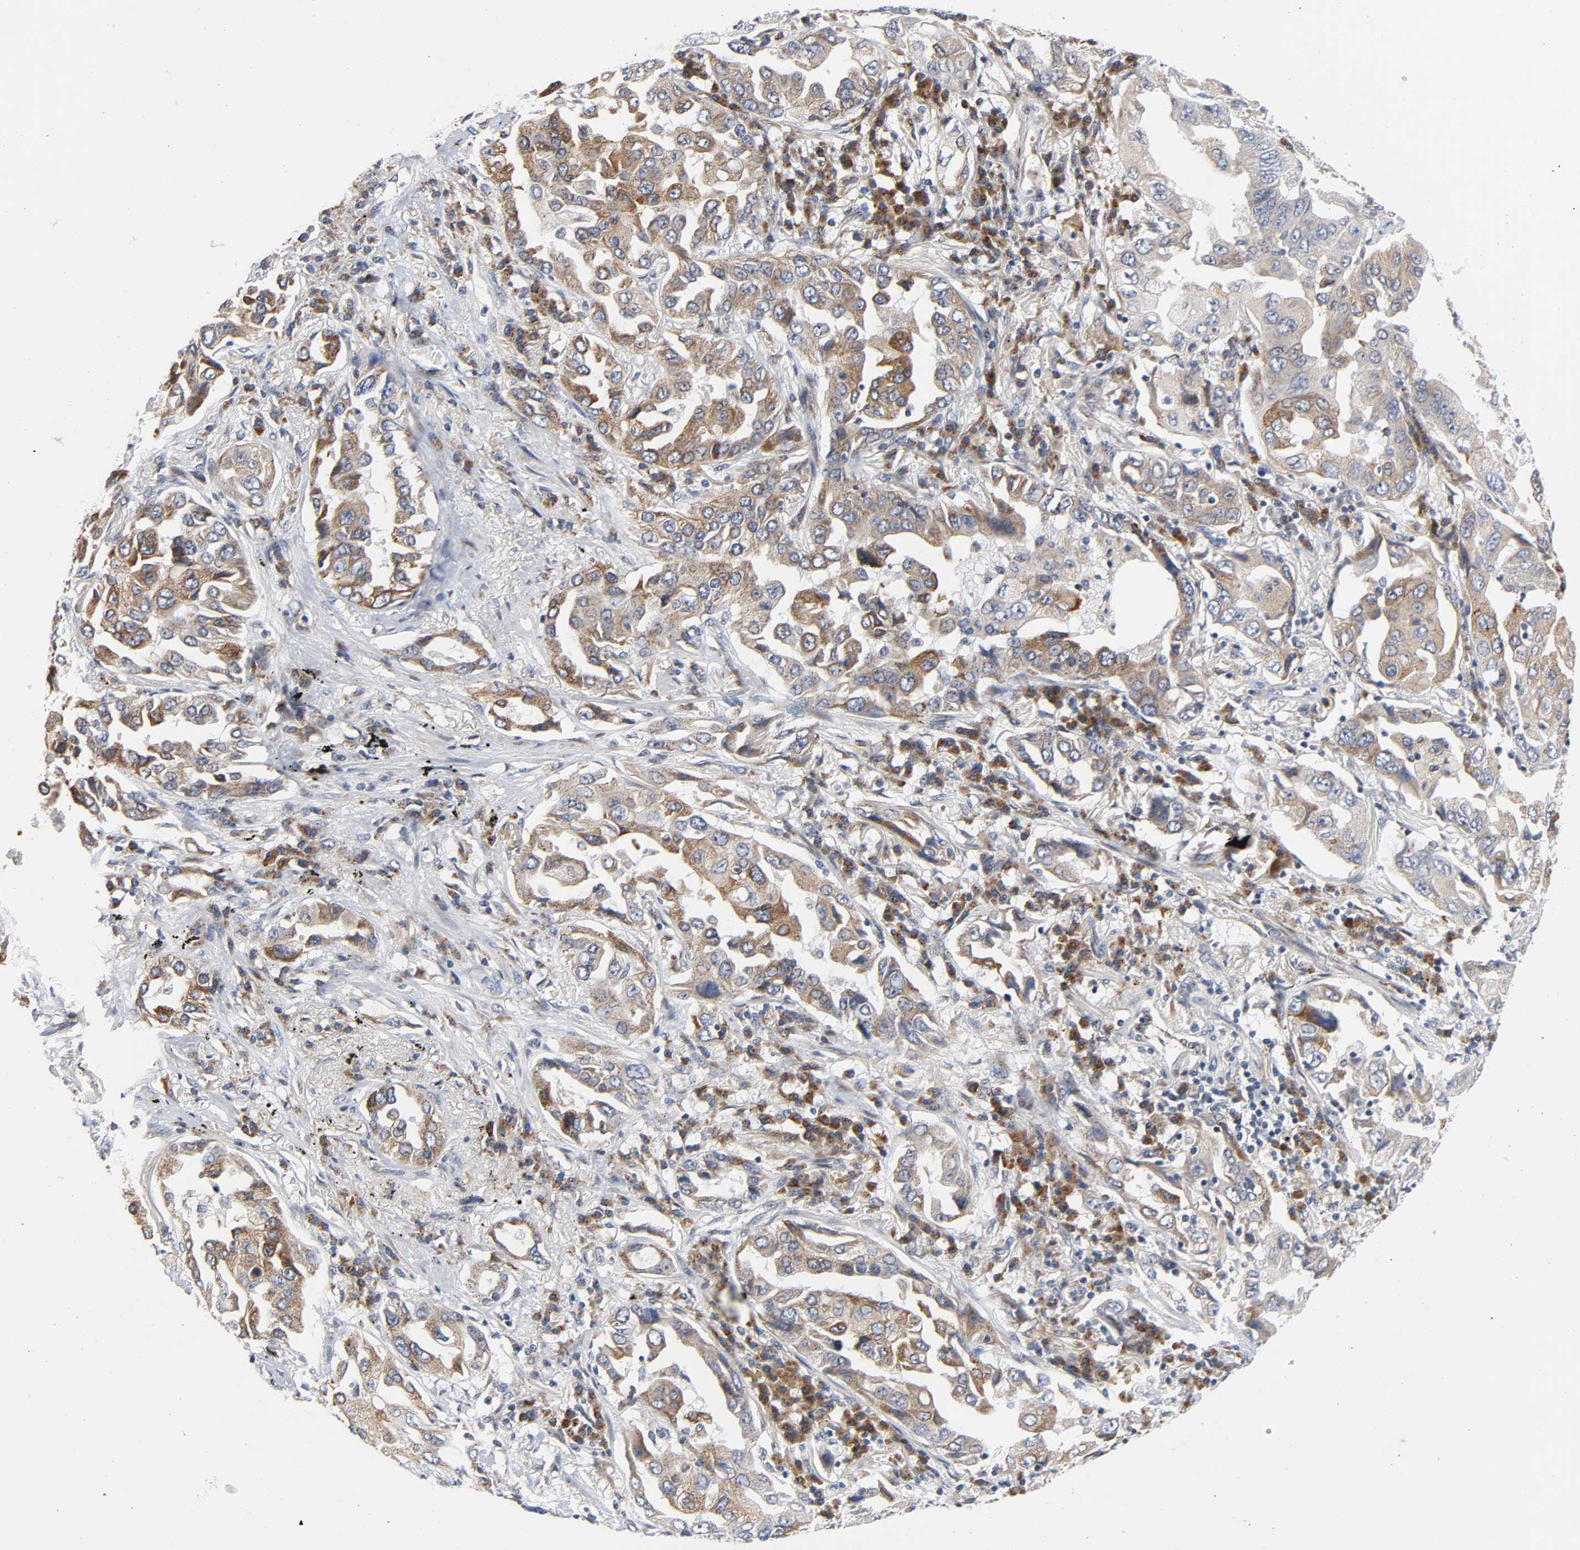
{"staining": {"intensity": "moderate", "quantity": "25%-75%", "location": "cytoplasmic/membranous"}, "tissue": "lung cancer", "cell_type": "Tumor cells", "image_type": "cancer", "snomed": [{"axis": "morphology", "description": "Adenocarcinoma, NOS"}, {"axis": "topography", "description": "Lung"}], "caption": "Tumor cells demonstrate medium levels of moderate cytoplasmic/membranous staining in about 25%-75% of cells in human lung adenocarcinoma.", "gene": "ASB6", "patient": {"sex": "female", "age": 65}}